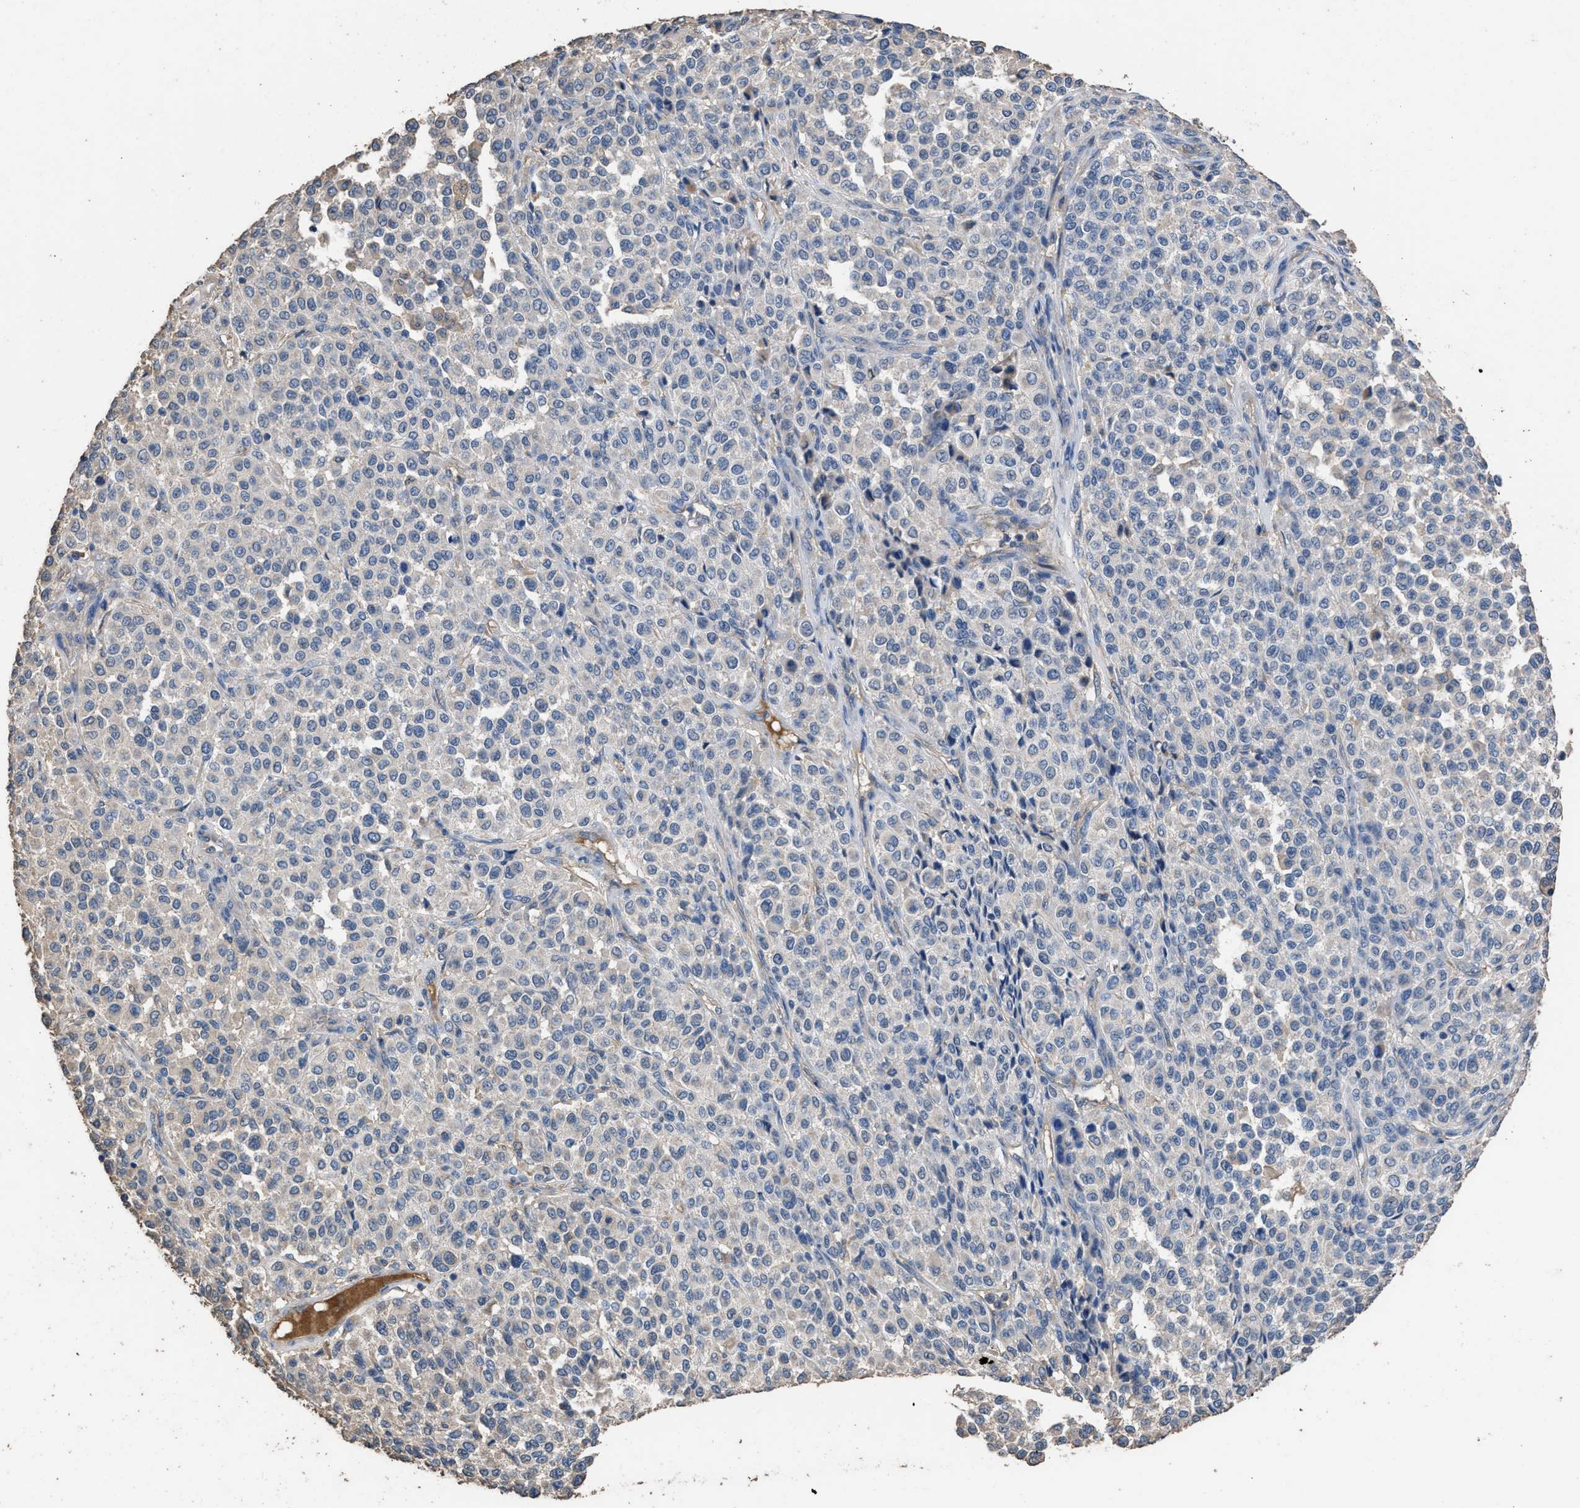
{"staining": {"intensity": "negative", "quantity": "none", "location": "none"}, "tissue": "melanoma", "cell_type": "Tumor cells", "image_type": "cancer", "snomed": [{"axis": "morphology", "description": "Malignant melanoma, Metastatic site"}, {"axis": "topography", "description": "Pancreas"}], "caption": "IHC micrograph of malignant melanoma (metastatic site) stained for a protein (brown), which reveals no positivity in tumor cells. (DAB immunohistochemistry visualized using brightfield microscopy, high magnification).", "gene": "ITSN1", "patient": {"sex": "female", "age": 30}}